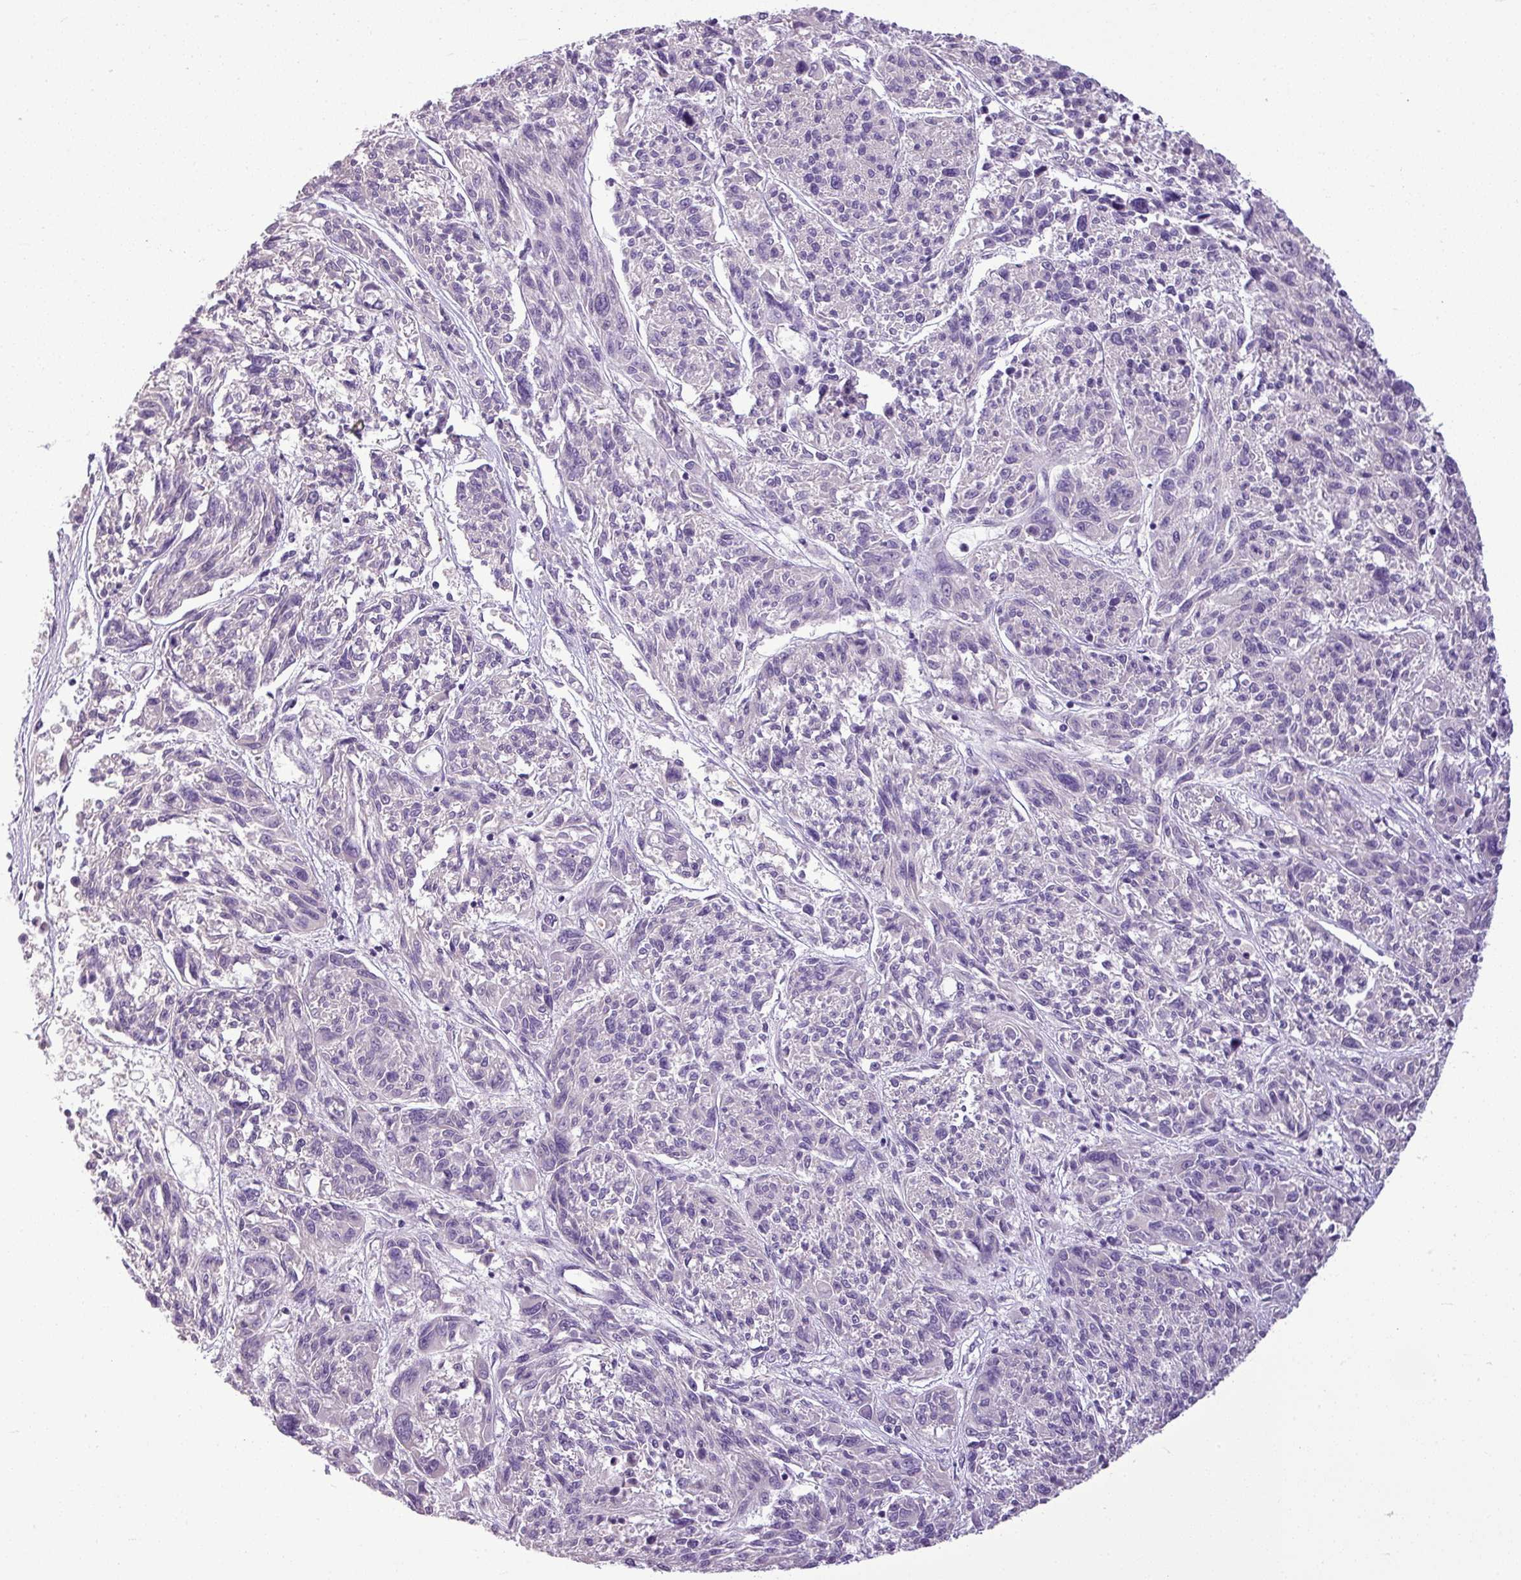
{"staining": {"intensity": "negative", "quantity": "none", "location": "none"}, "tissue": "melanoma", "cell_type": "Tumor cells", "image_type": "cancer", "snomed": [{"axis": "morphology", "description": "Malignant melanoma, NOS"}, {"axis": "topography", "description": "Skin"}], "caption": "This photomicrograph is of malignant melanoma stained with immunohistochemistry to label a protein in brown with the nuclei are counter-stained blue. There is no staining in tumor cells.", "gene": "IL17A", "patient": {"sex": "male", "age": 53}}